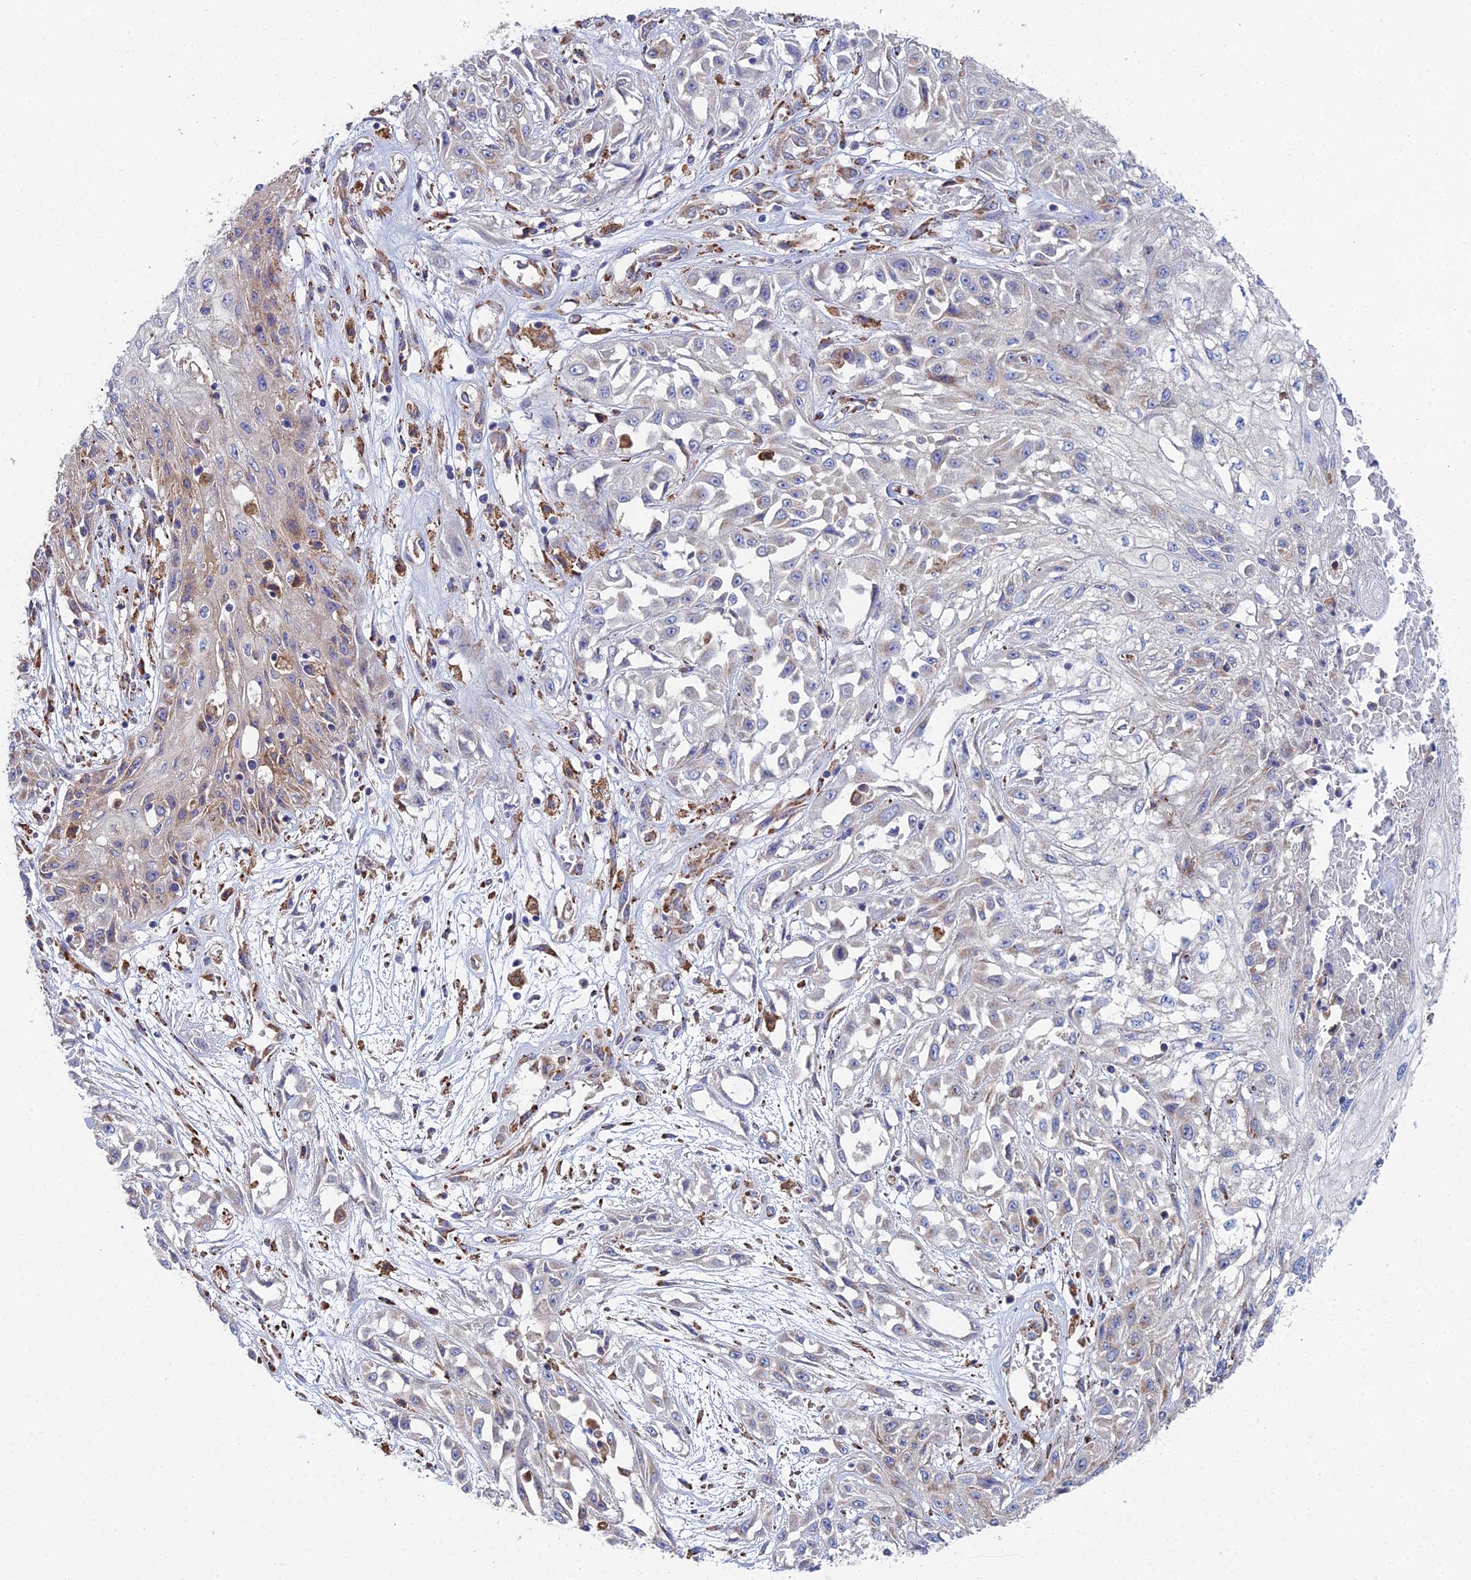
{"staining": {"intensity": "negative", "quantity": "none", "location": "none"}, "tissue": "skin cancer", "cell_type": "Tumor cells", "image_type": "cancer", "snomed": [{"axis": "morphology", "description": "Squamous cell carcinoma, NOS"}, {"axis": "morphology", "description": "Squamous cell carcinoma, metastatic, NOS"}, {"axis": "topography", "description": "Skin"}, {"axis": "topography", "description": "Lymph node"}], "caption": "The histopathology image reveals no staining of tumor cells in skin metastatic squamous cell carcinoma.", "gene": "CLCN3", "patient": {"sex": "male", "age": 75}}